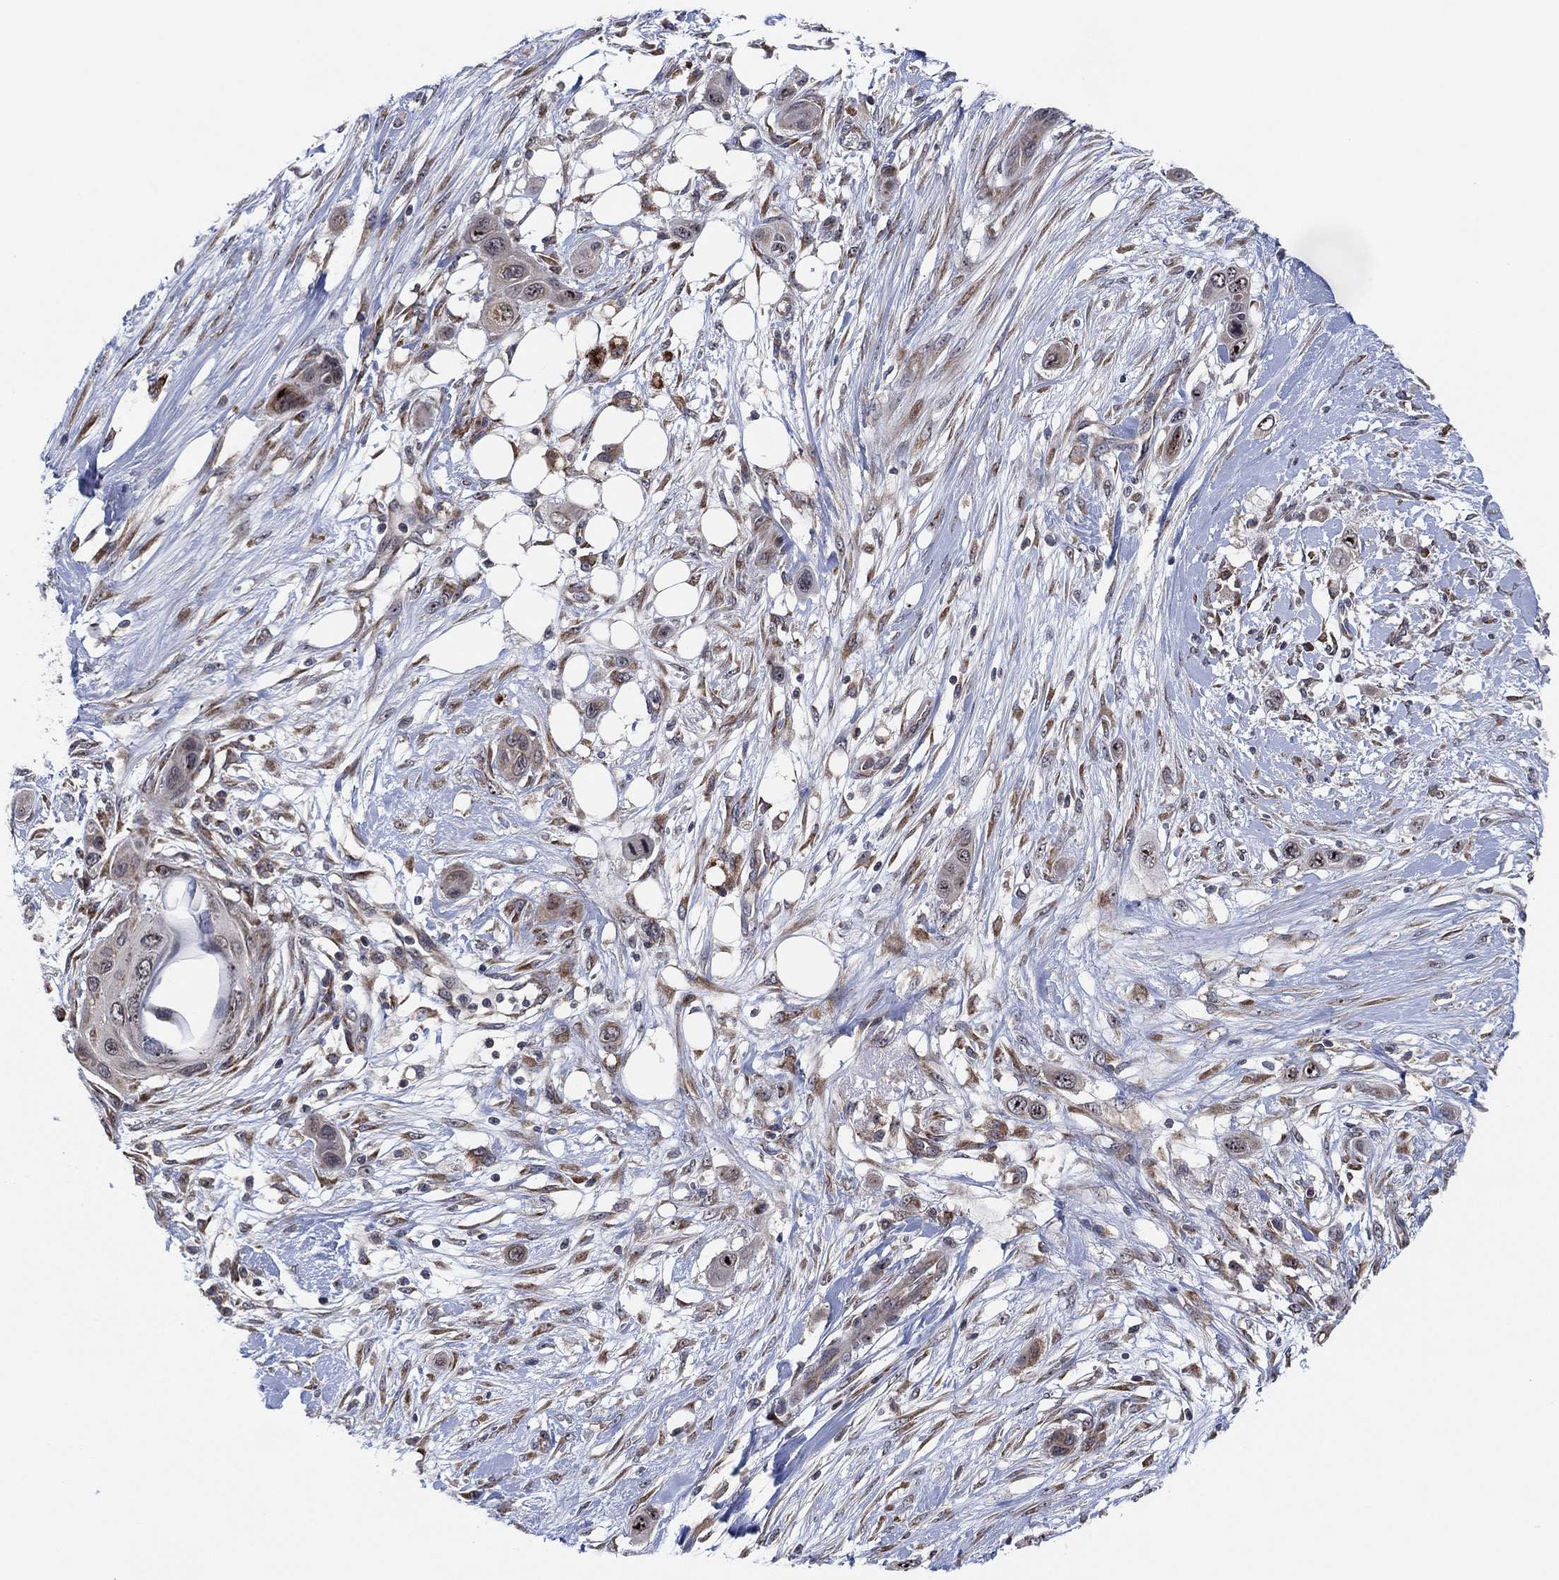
{"staining": {"intensity": "weak", "quantity": "<25%", "location": "cytoplasmic/membranous"}, "tissue": "skin cancer", "cell_type": "Tumor cells", "image_type": "cancer", "snomed": [{"axis": "morphology", "description": "Squamous cell carcinoma, NOS"}, {"axis": "topography", "description": "Skin"}], "caption": "Immunohistochemistry image of neoplastic tissue: human skin squamous cell carcinoma stained with DAB reveals no significant protein expression in tumor cells.", "gene": "FAM104A", "patient": {"sex": "male", "age": 79}}